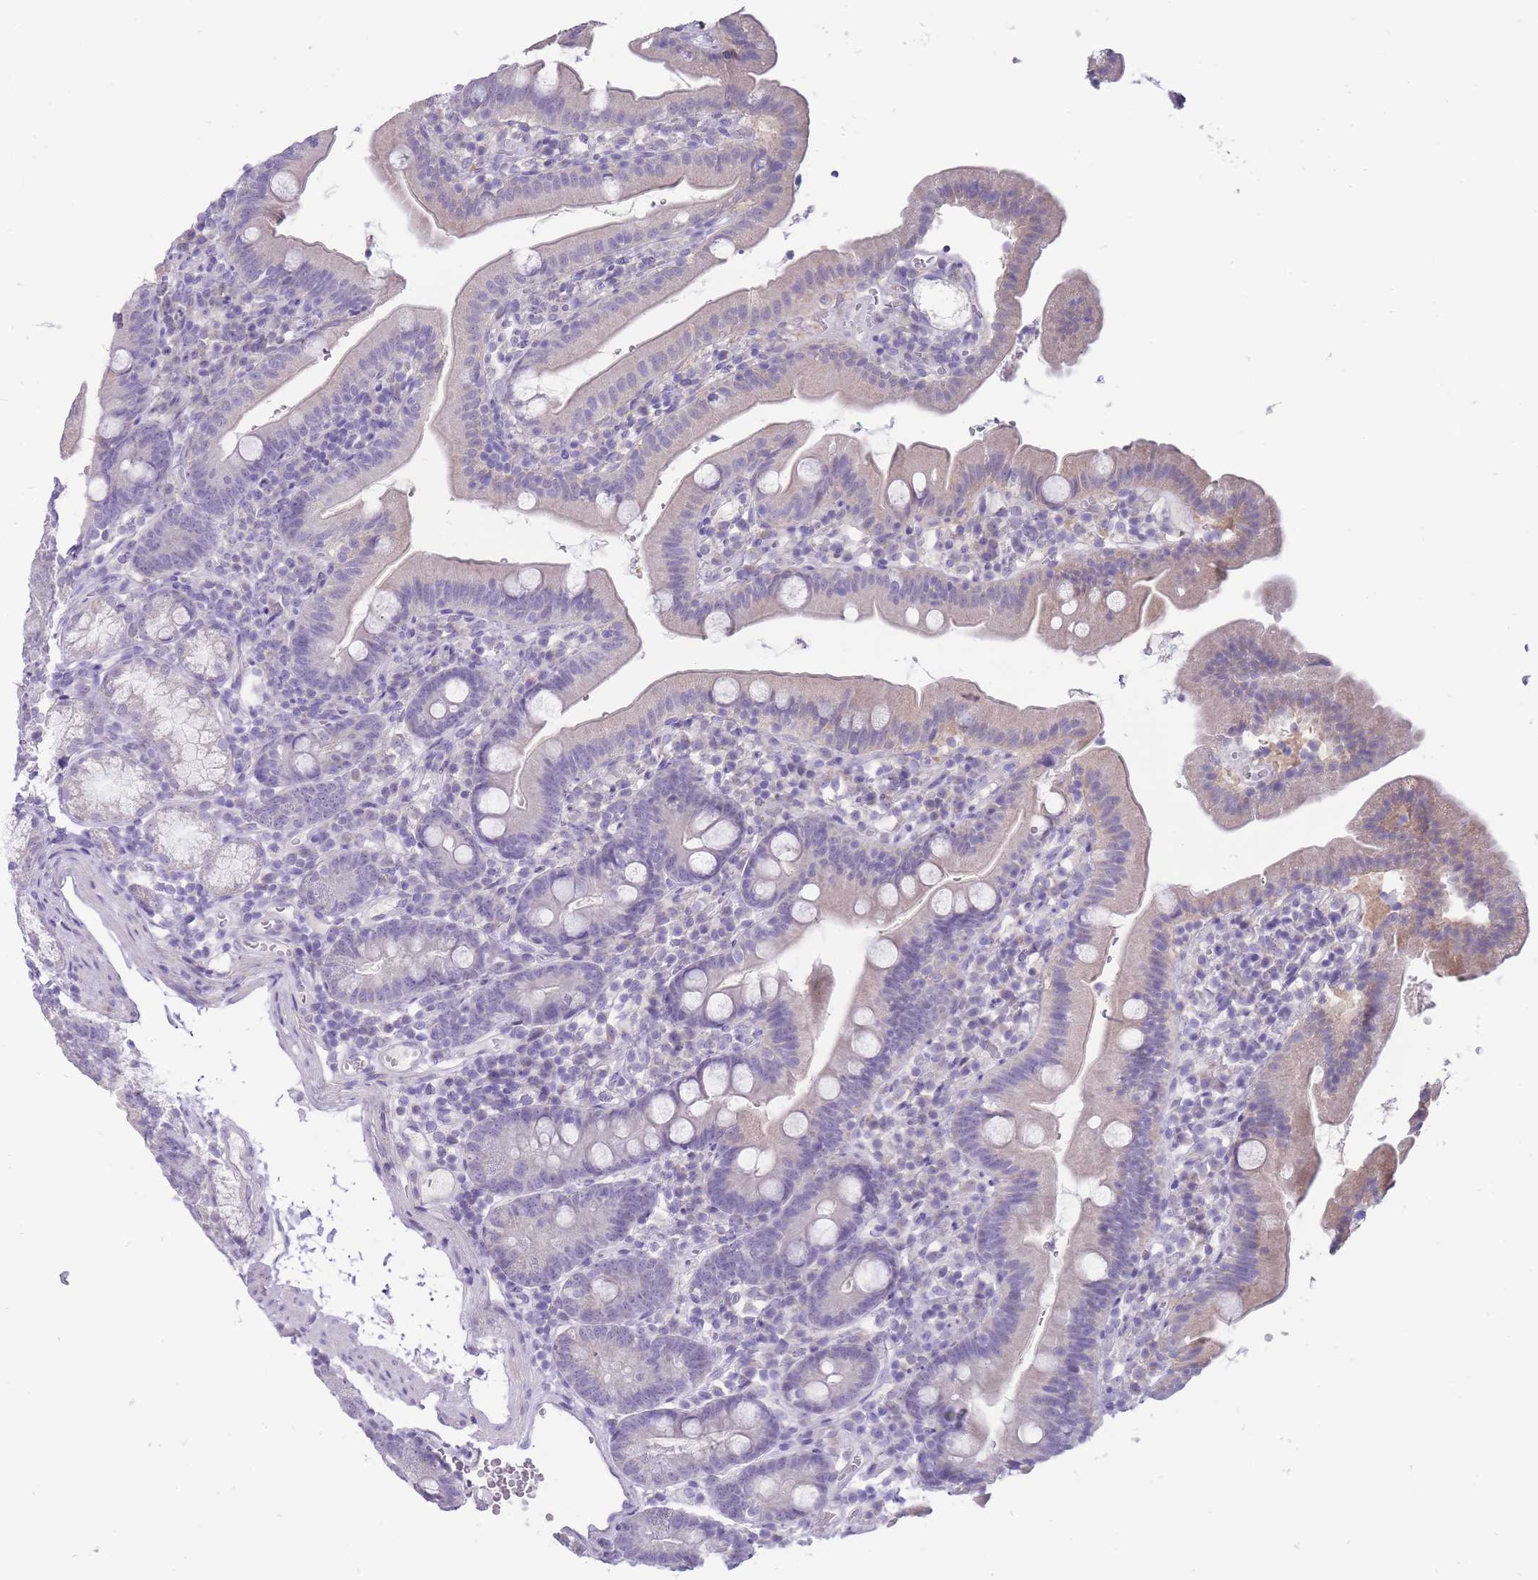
{"staining": {"intensity": "weak", "quantity": "<25%", "location": "cytoplasmic/membranous"}, "tissue": "duodenum", "cell_type": "Glandular cells", "image_type": "normal", "snomed": [{"axis": "morphology", "description": "Normal tissue, NOS"}, {"axis": "topography", "description": "Duodenum"}], "caption": "Immunohistochemical staining of benign duodenum reveals no significant expression in glandular cells. (Stains: DAB (3,3'-diaminobenzidine) immunohistochemistry with hematoxylin counter stain, Microscopy: brightfield microscopy at high magnification).", "gene": "ERICH4", "patient": {"sex": "female", "age": 67}}